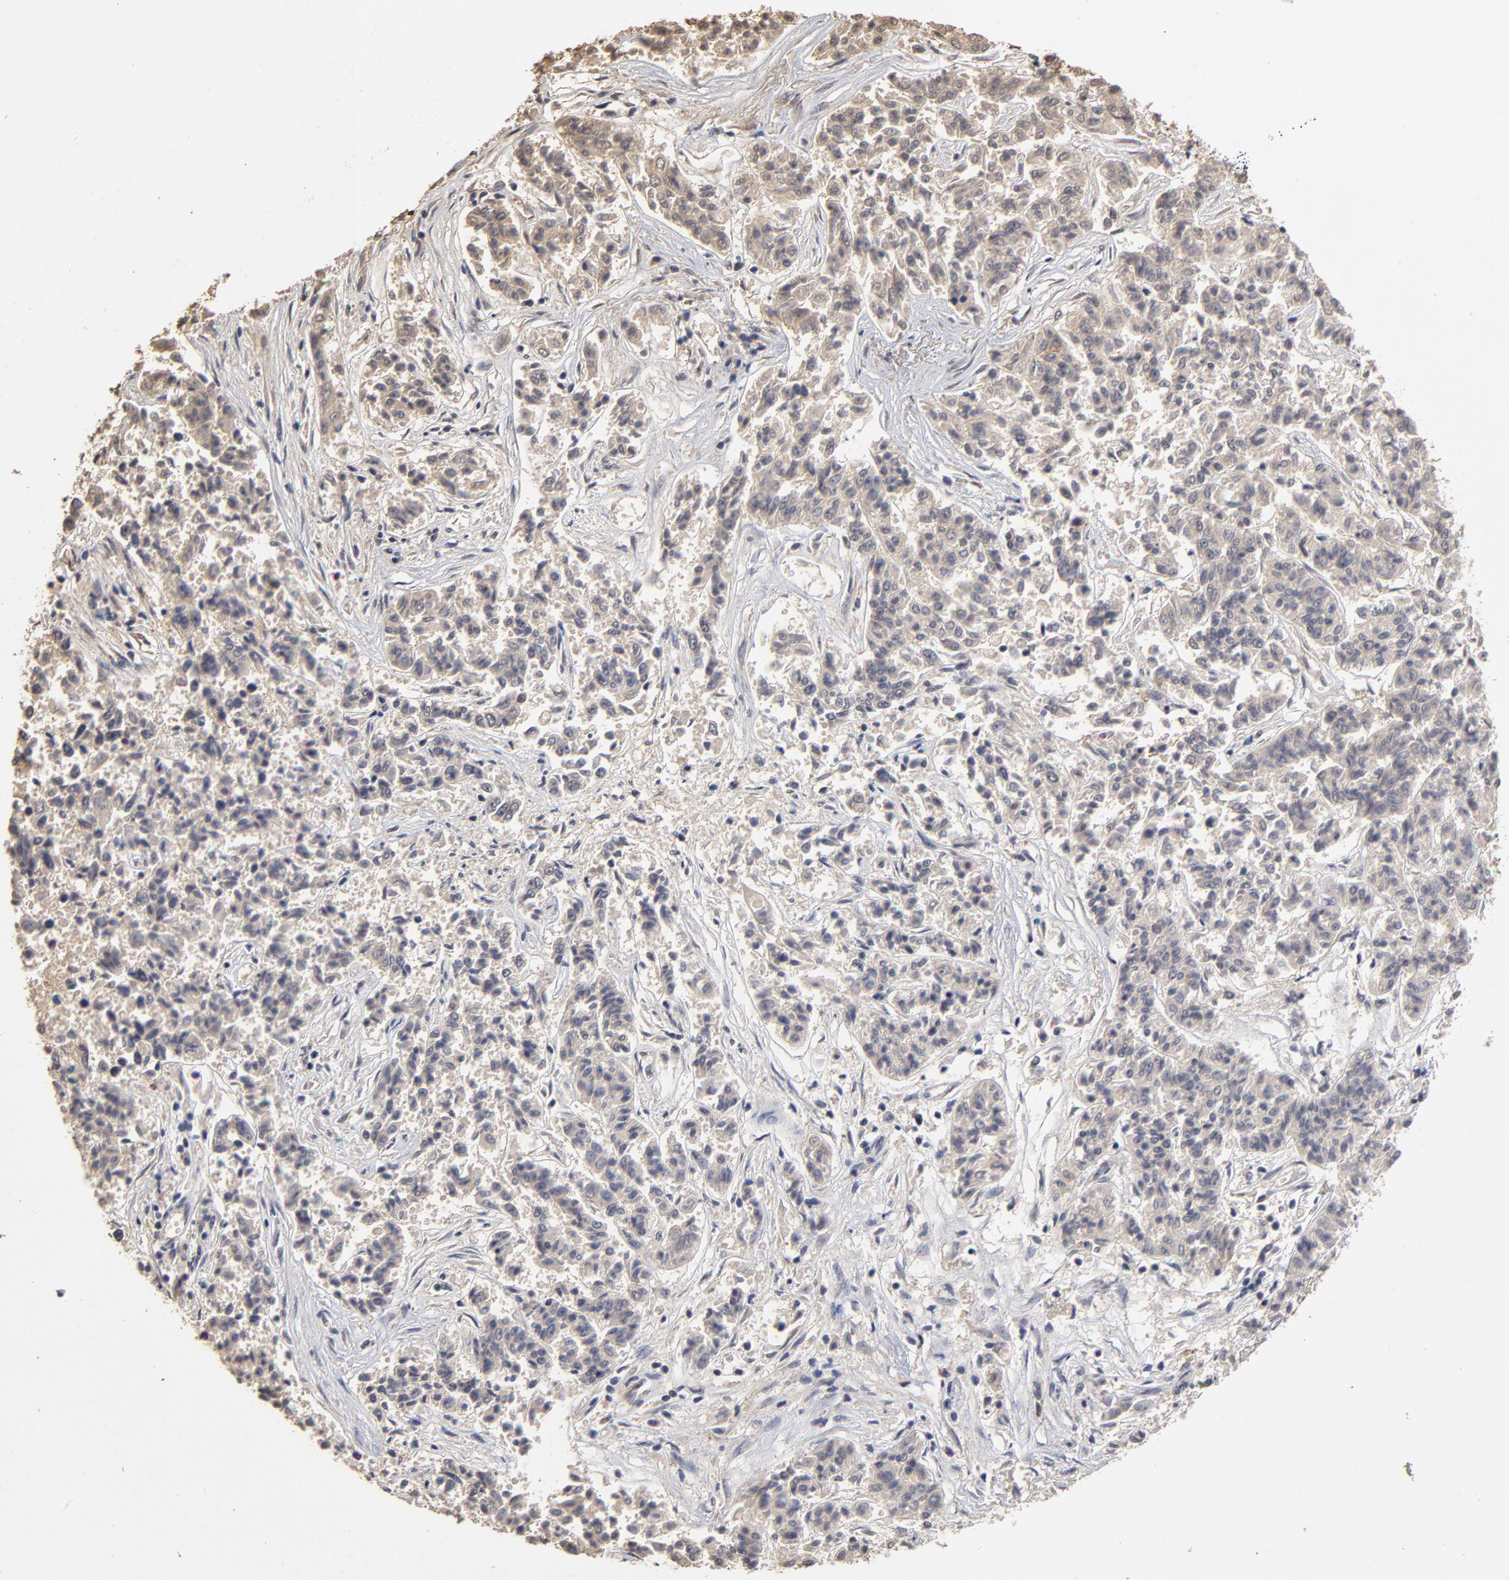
{"staining": {"intensity": "weak", "quantity": "25%-75%", "location": "cytoplasmic/membranous"}, "tissue": "lung cancer", "cell_type": "Tumor cells", "image_type": "cancer", "snomed": [{"axis": "morphology", "description": "Adenocarcinoma, NOS"}, {"axis": "topography", "description": "Lung"}], "caption": "IHC micrograph of adenocarcinoma (lung) stained for a protein (brown), which demonstrates low levels of weak cytoplasmic/membranous expression in approximately 25%-75% of tumor cells.", "gene": "ASB8", "patient": {"sex": "male", "age": 84}}